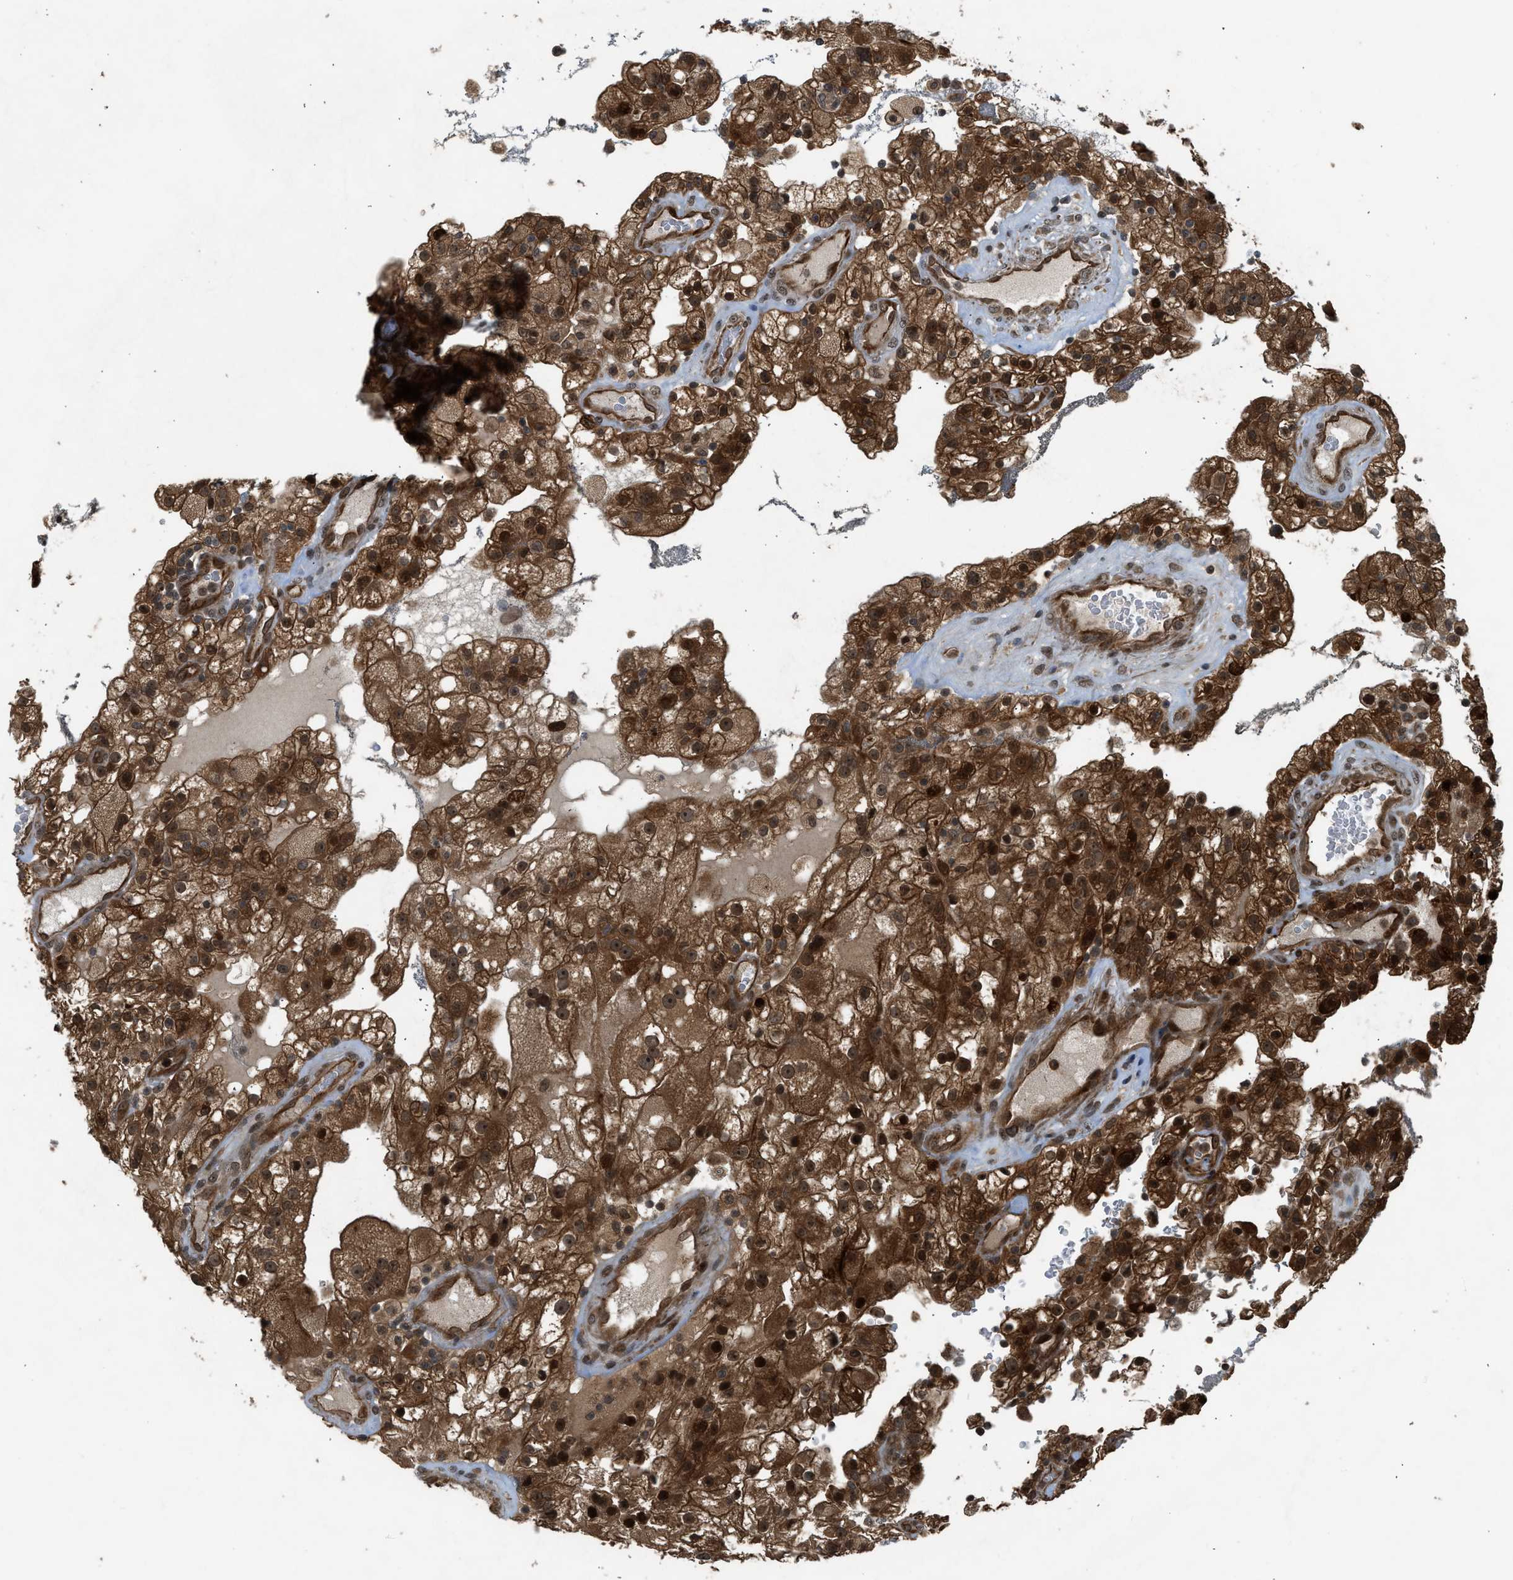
{"staining": {"intensity": "strong", "quantity": ">75%", "location": "cytoplasmic/membranous,nuclear"}, "tissue": "renal cancer", "cell_type": "Tumor cells", "image_type": "cancer", "snomed": [{"axis": "morphology", "description": "Adenocarcinoma, NOS"}, {"axis": "topography", "description": "Kidney"}], "caption": "The histopathology image exhibits a brown stain indicating the presence of a protein in the cytoplasmic/membranous and nuclear of tumor cells in adenocarcinoma (renal).", "gene": "TXNL1", "patient": {"sex": "female", "age": 52}}